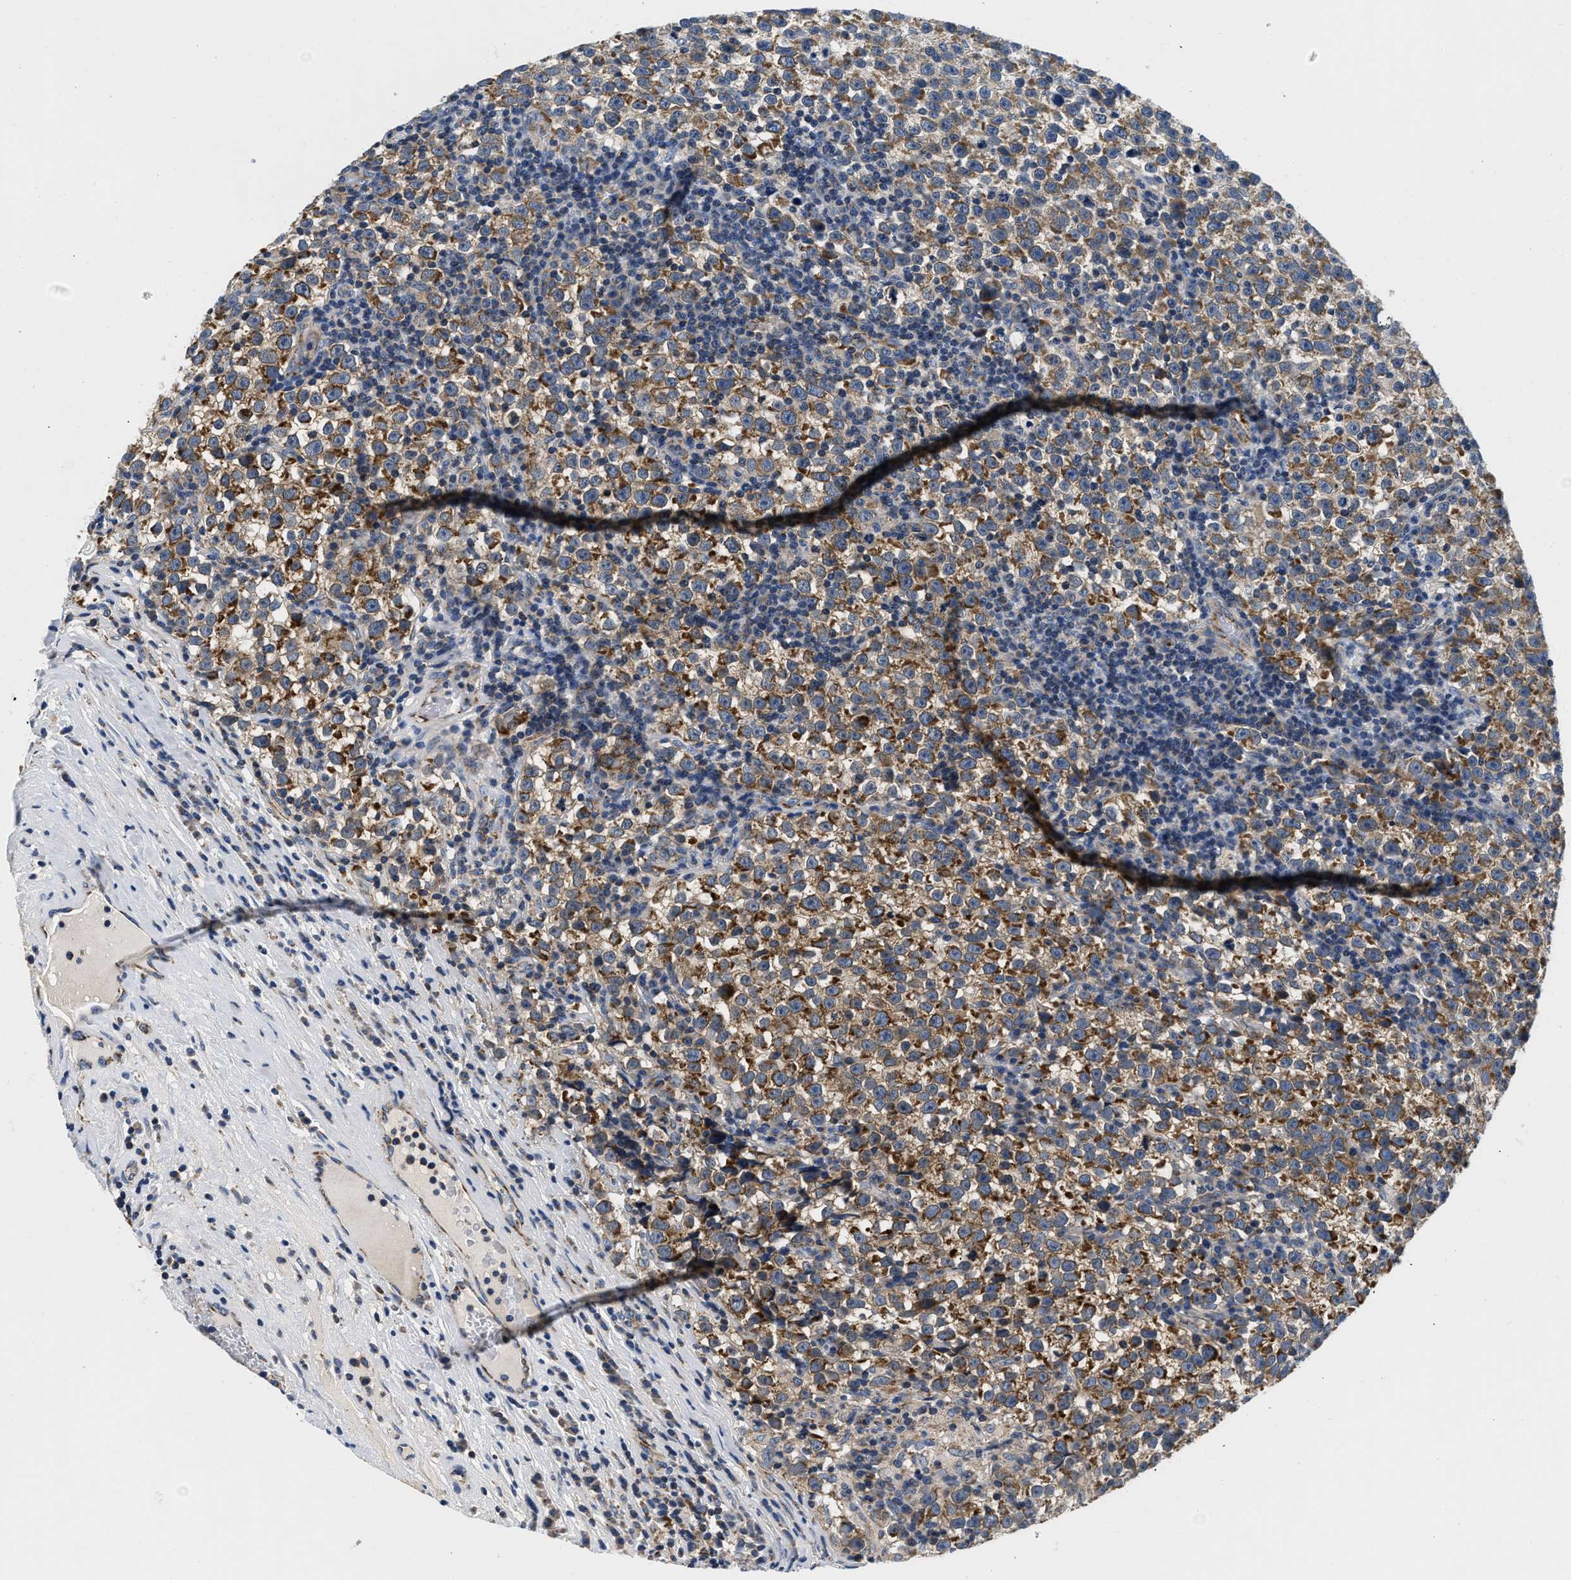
{"staining": {"intensity": "strong", "quantity": "25%-75%", "location": "cytoplasmic/membranous"}, "tissue": "testis cancer", "cell_type": "Tumor cells", "image_type": "cancer", "snomed": [{"axis": "morphology", "description": "Normal tissue, NOS"}, {"axis": "morphology", "description": "Seminoma, NOS"}, {"axis": "topography", "description": "Testis"}], "caption": "Tumor cells exhibit high levels of strong cytoplasmic/membranous staining in approximately 25%-75% of cells in human testis cancer. The staining was performed using DAB (3,3'-diaminobenzidine), with brown indicating positive protein expression. Nuclei are stained blue with hematoxylin.", "gene": "PDP1", "patient": {"sex": "male", "age": 43}}